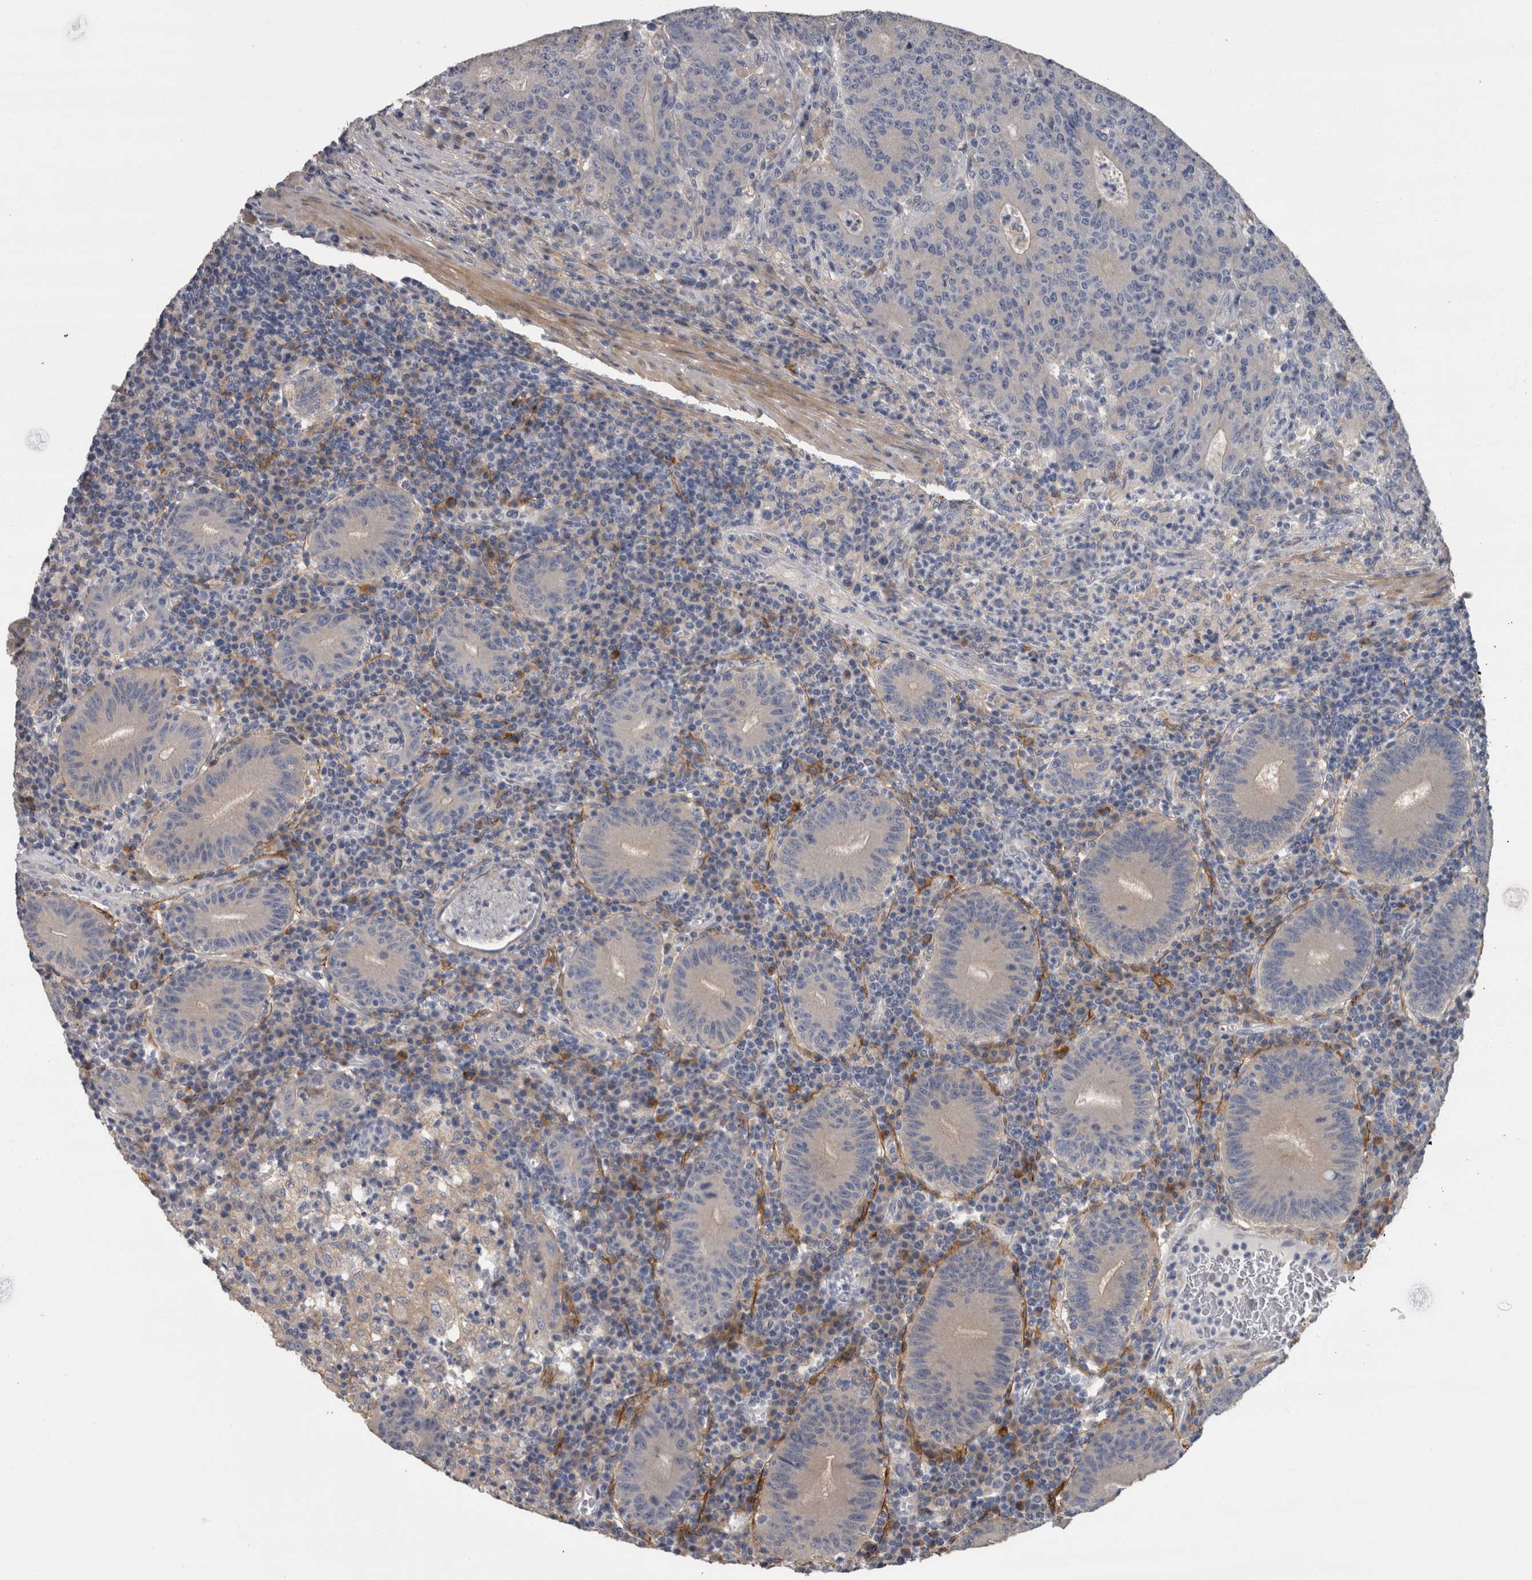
{"staining": {"intensity": "negative", "quantity": "none", "location": "none"}, "tissue": "colorectal cancer", "cell_type": "Tumor cells", "image_type": "cancer", "snomed": [{"axis": "morphology", "description": "Adenocarcinoma, NOS"}, {"axis": "topography", "description": "Colon"}], "caption": "Colorectal cancer was stained to show a protein in brown. There is no significant expression in tumor cells.", "gene": "EFEMP2", "patient": {"sex": "female", "age": 75}}